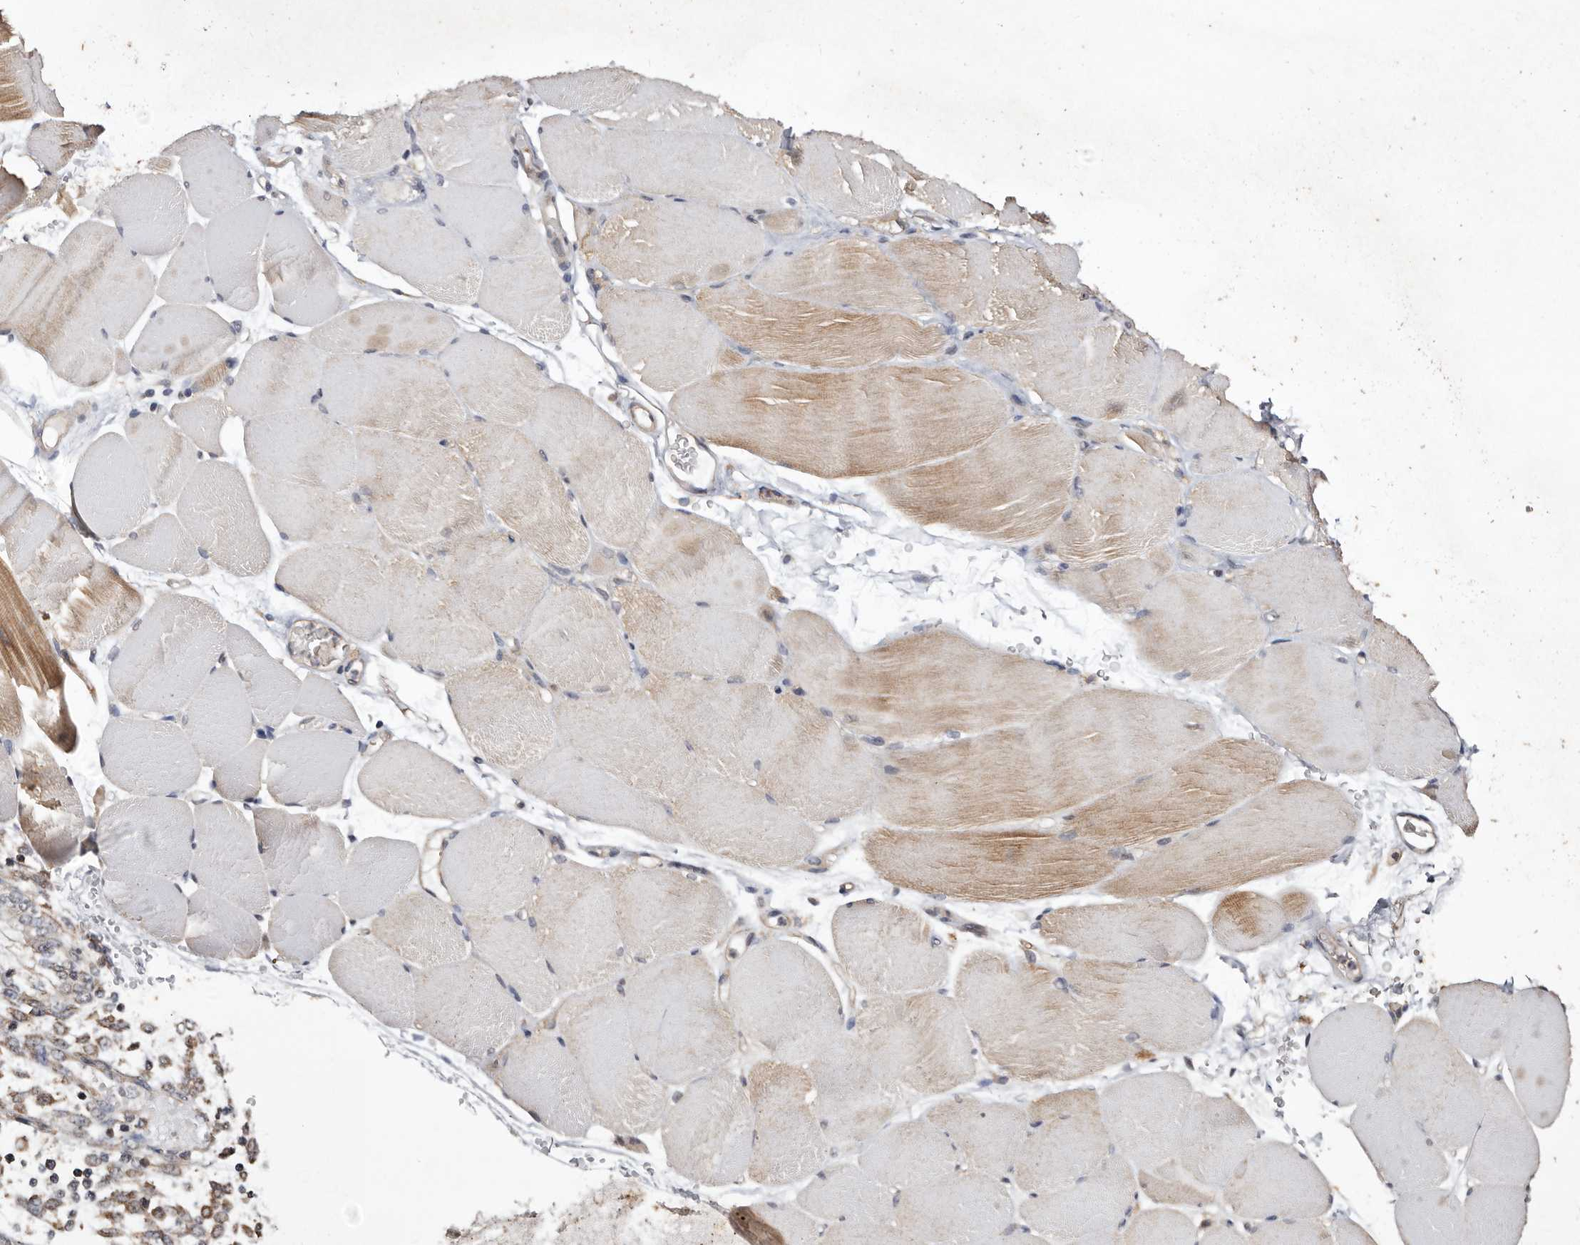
{"staining": {"intensity": "moderate", "quantity": "<25%", "location": "cytoplasmic/membranous"}, "tissue": "skeletal muscle", "cell_type": "Myocytes", "image_type": "normal", "snomed": [{"axis": "morphology", "description": "Normal tissue, NOS"}, {"axis": "topography", "description": "Skeletal muscle"}, {"axis": "topography", "description": "Parathyroid gland"}], "caption": "Immunohistochemistry (IHC) image of unremarkable skeletal muscle stained for a protein (brown), which reveals low levels of moderate cytoplasmic/membranous staining in about <25% of myocytes.", "gene": "RRM2B", "patient": {"sex": "female", "age": 37}}